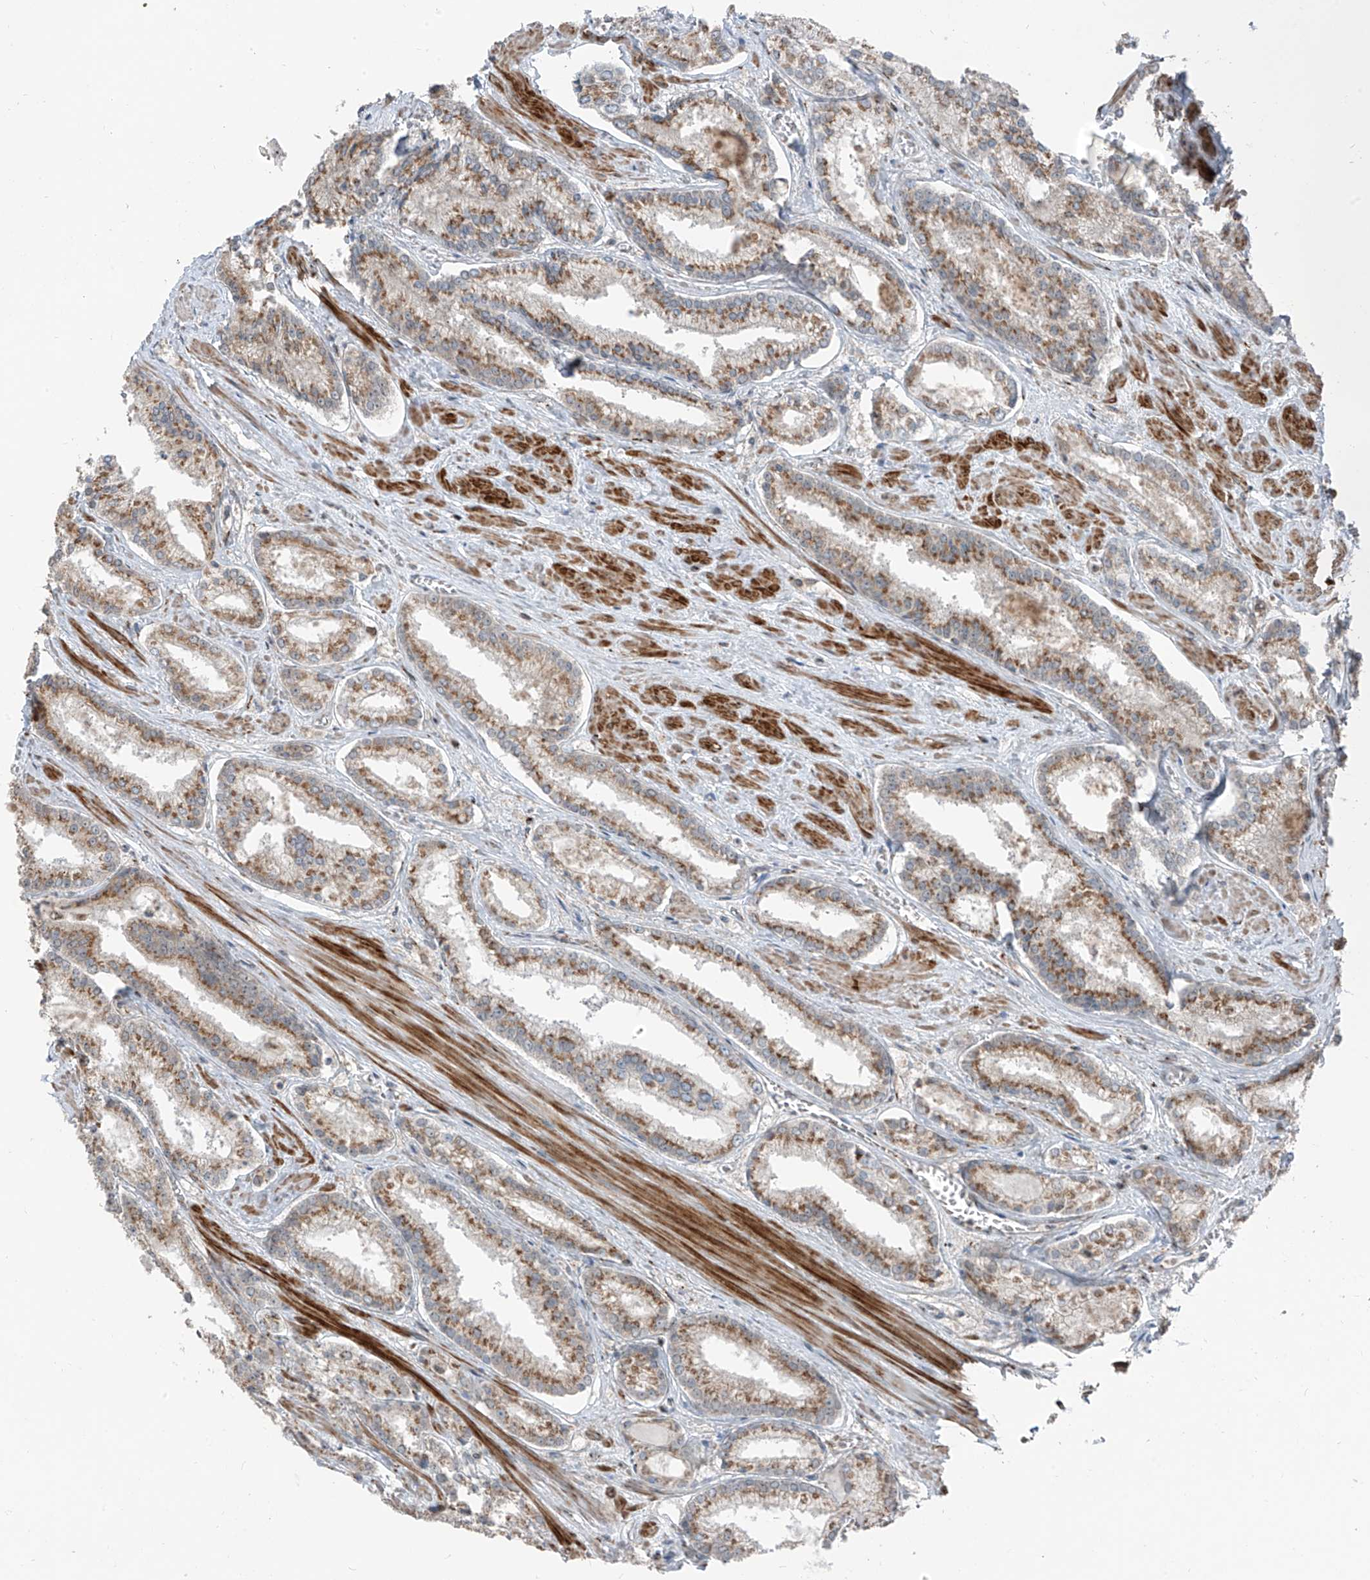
{"staining": {"intensity": "moderate", "quantity": ">75%", "location": "cytoplasmic/membranous"}, "tissue": "prostate cancer", "cell_type": "Tumor cells", "image_type": "cancer", "snomed": [{"axis": "morphology", "description": "Adenocarcinoma, Low grade"}, {"axis": "topography", "description": "Prostate"}], "caption": "High-magnification brightfield microscopy of prostate cancer stained with DAB (3,3'-diaminobenzidine) (brown) and counterstained with hematoxylin (blue). tumor cells exhibit moderate cytoplasmic/membranous staining is identified in approximately>75% of cells.", "gene": "ERLEC1", "patient": {"sex": "male", "age": 54}}